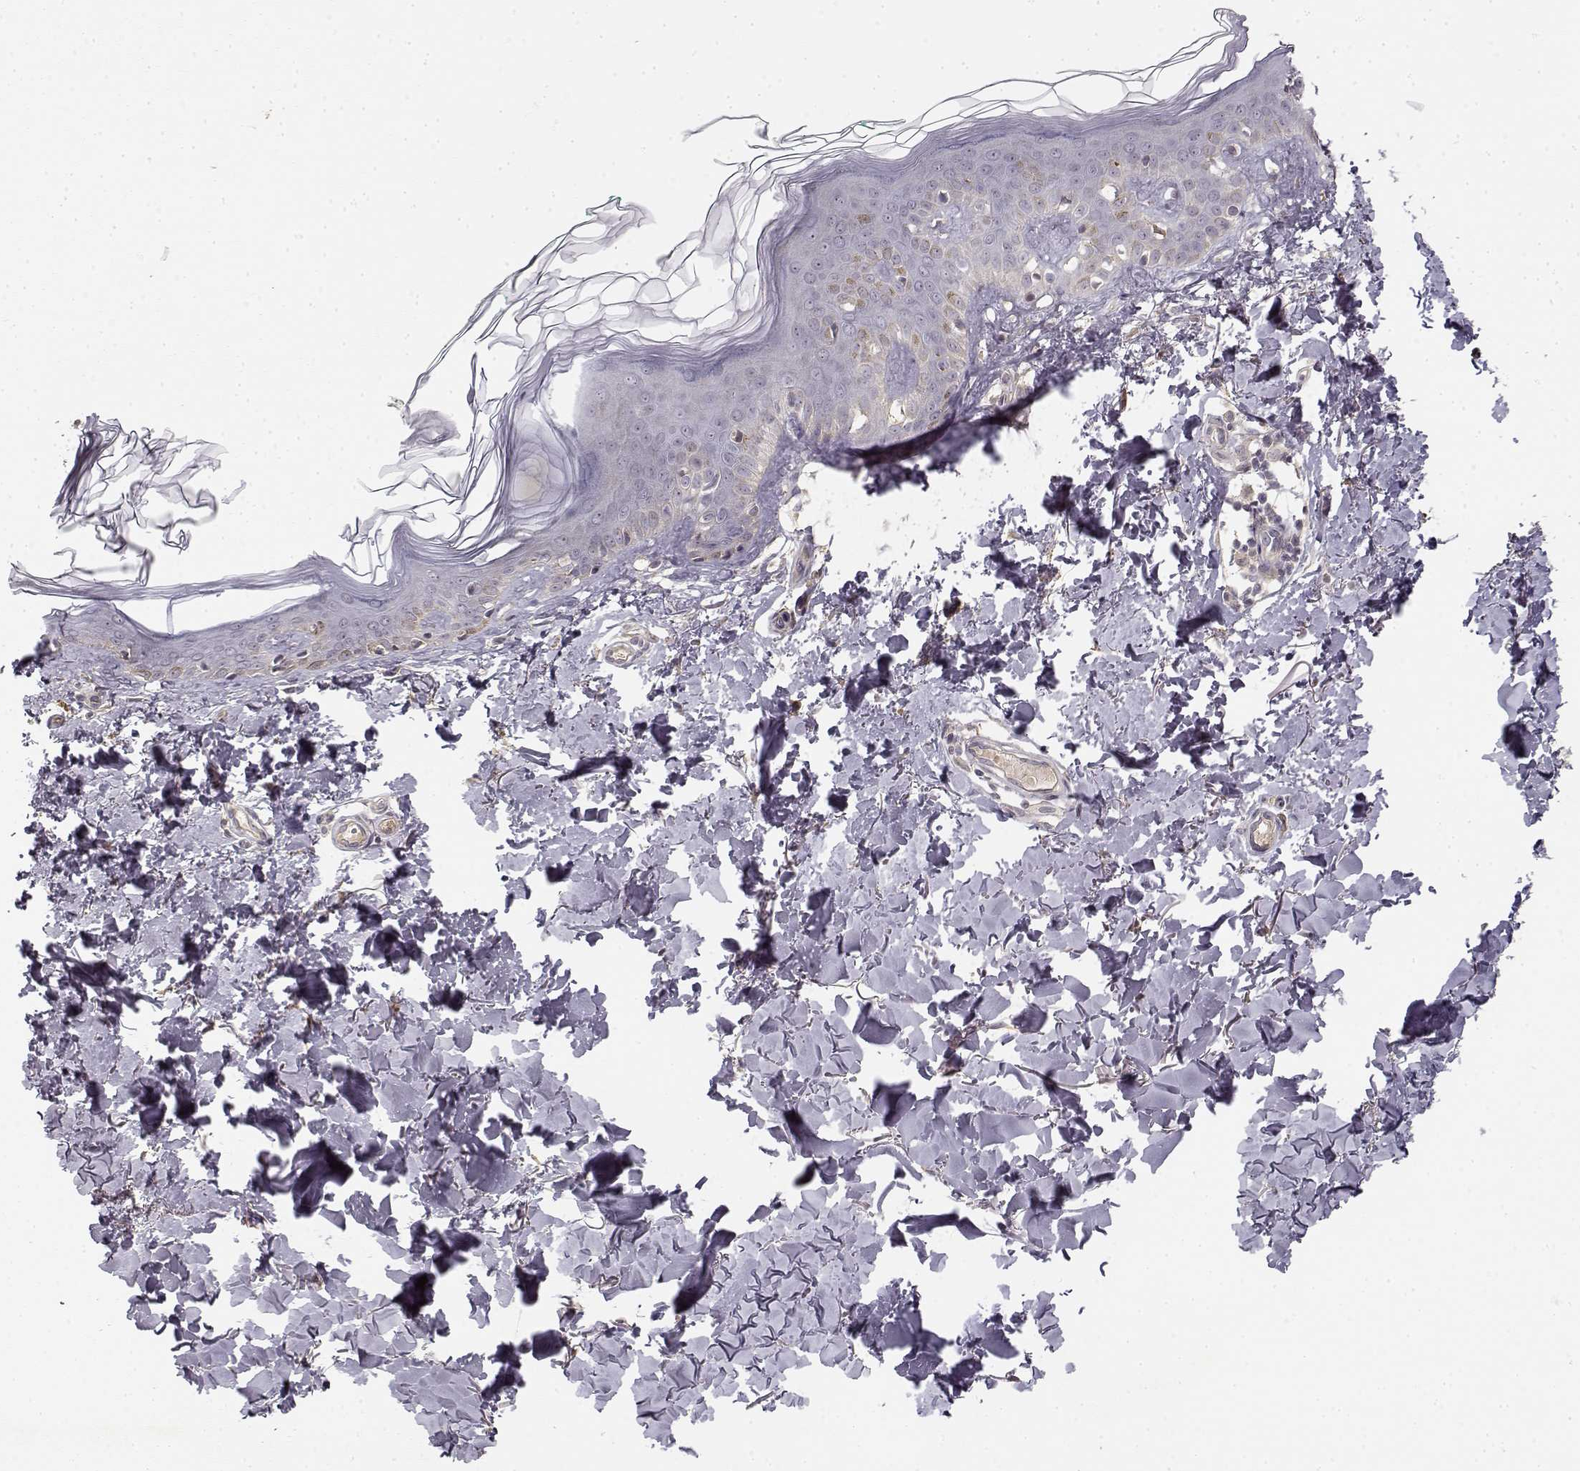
{"staining": {"intensity": "negative", "quantity": "none", "location": "none"}, "tissue": "skin", "cell_type": "Fibroblasts", "image_type": "normal", "snomed": [{"axis": "morphology", "description": "Normal tissue, NOS"}, {"axis": "topography", "description": "Skin"}, {"axis": "topography", "description": "Peripheral nerve tissue"}], "caption": "An IHC photomicrograph of normal skin is shown. There is no staining in fibroblasts of skin. Nuclei are stained in blue.", "gene": "MED12L", "patient": {"sex": "female", "age": 45}}